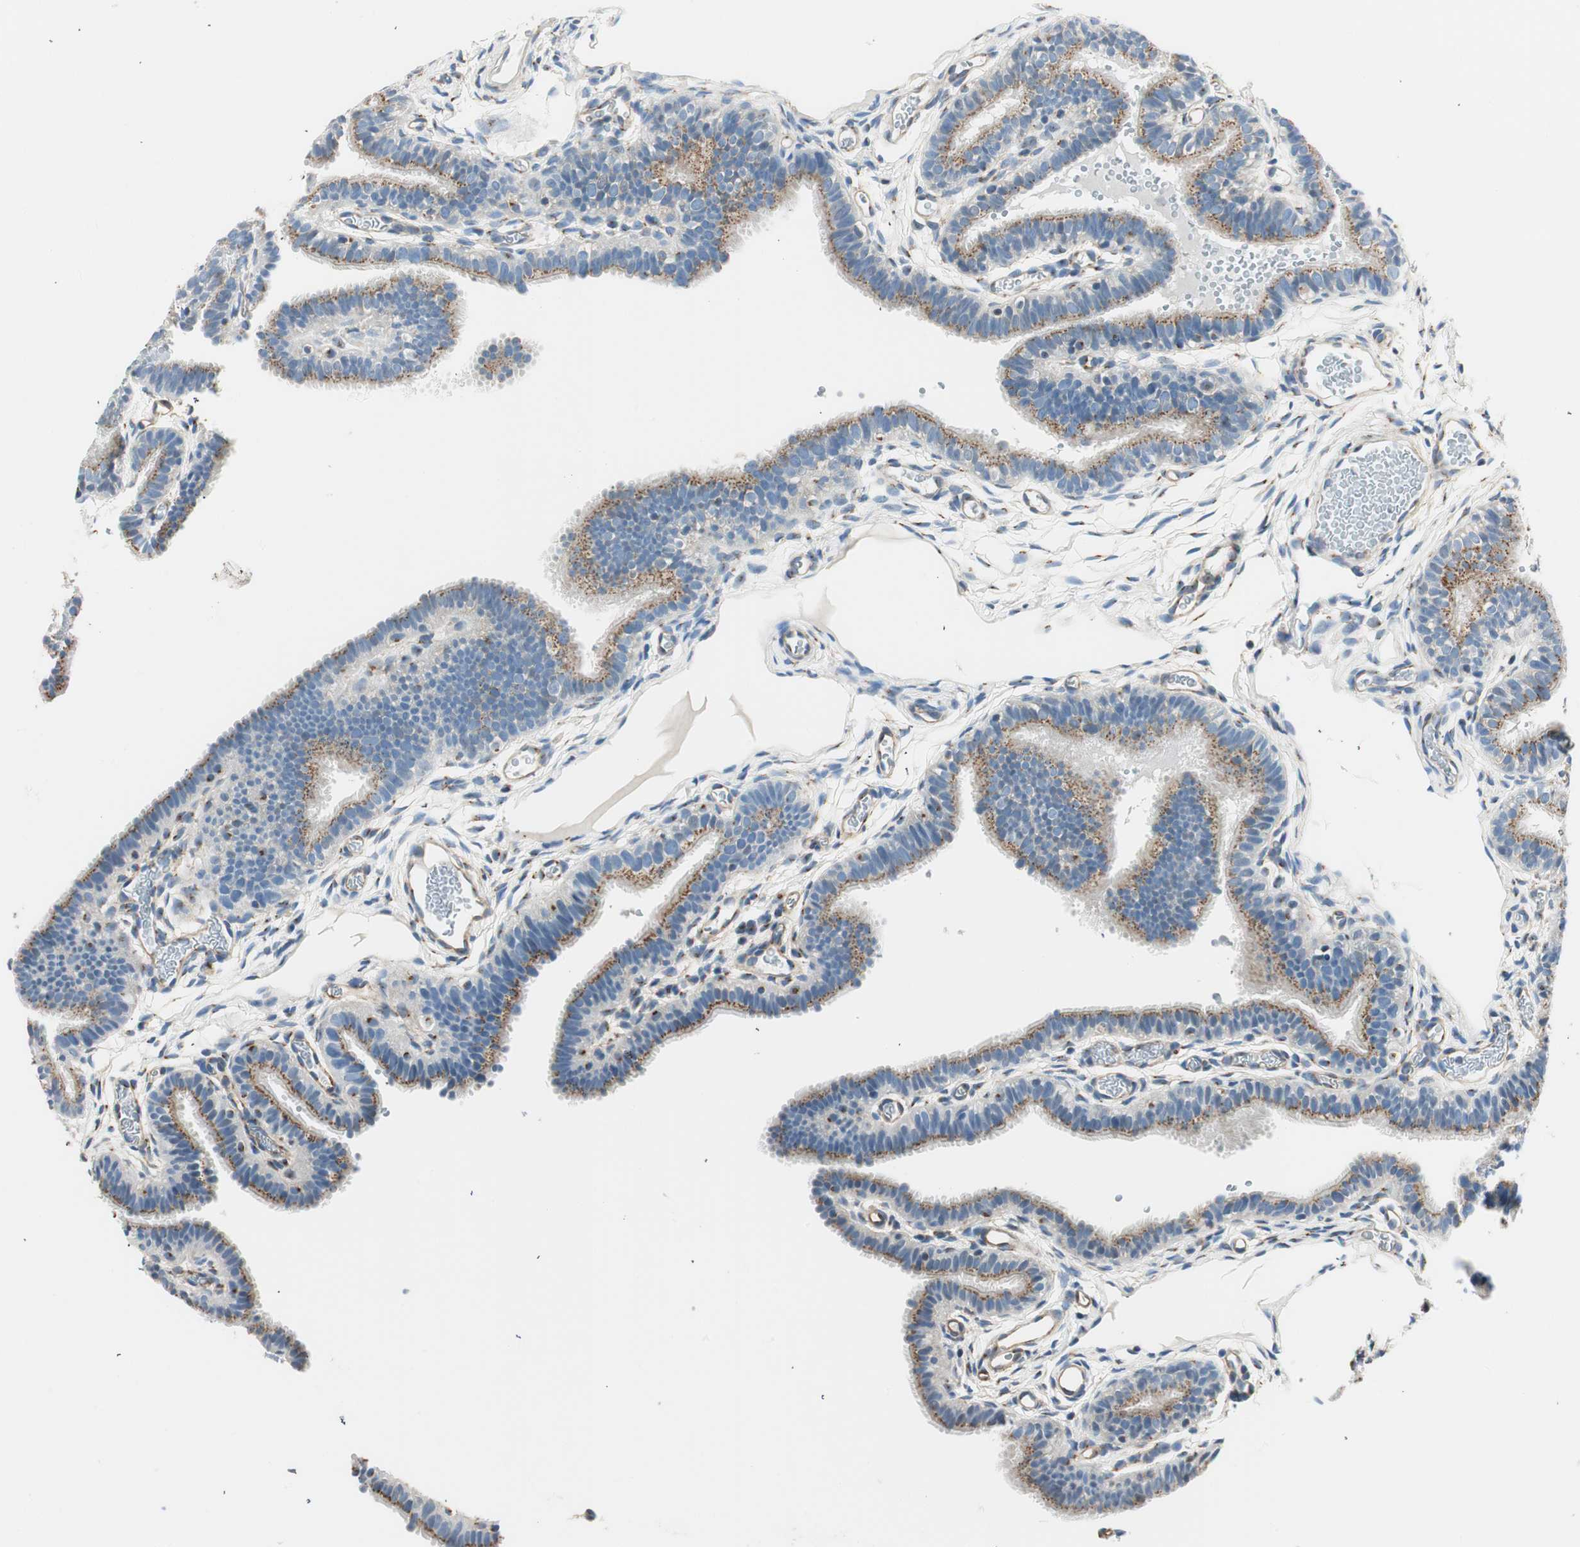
{"staining": {"intensity": "strong", "quantity": ">75%", "location": "cytoplasmic/membranous"}, "tissue": "fallopian tube", "cell_type": "Glandular cells", "image_type": "normal", "snomed": [{"axis": "morphology", "description": "Normal tissue, NOS"}, {"axis": "topography", "description": "Fallopian tube"}, {"axis": "topography", "description": "Placenta"}], "caption": "A high-resolution histopathology image shows IHC staining of normal fallopian tube, which shows strong cytoplasmic/membranous positivity in approximately >75% of glandular cells. The staining was performed using DAB (3,3'-diaminobenzidine), with brown indicating positive protein expression. Nuclei are stained blue with hematoxylin.", "gene": "TMF1", "patient": {"sex": "female", "age": 34}}